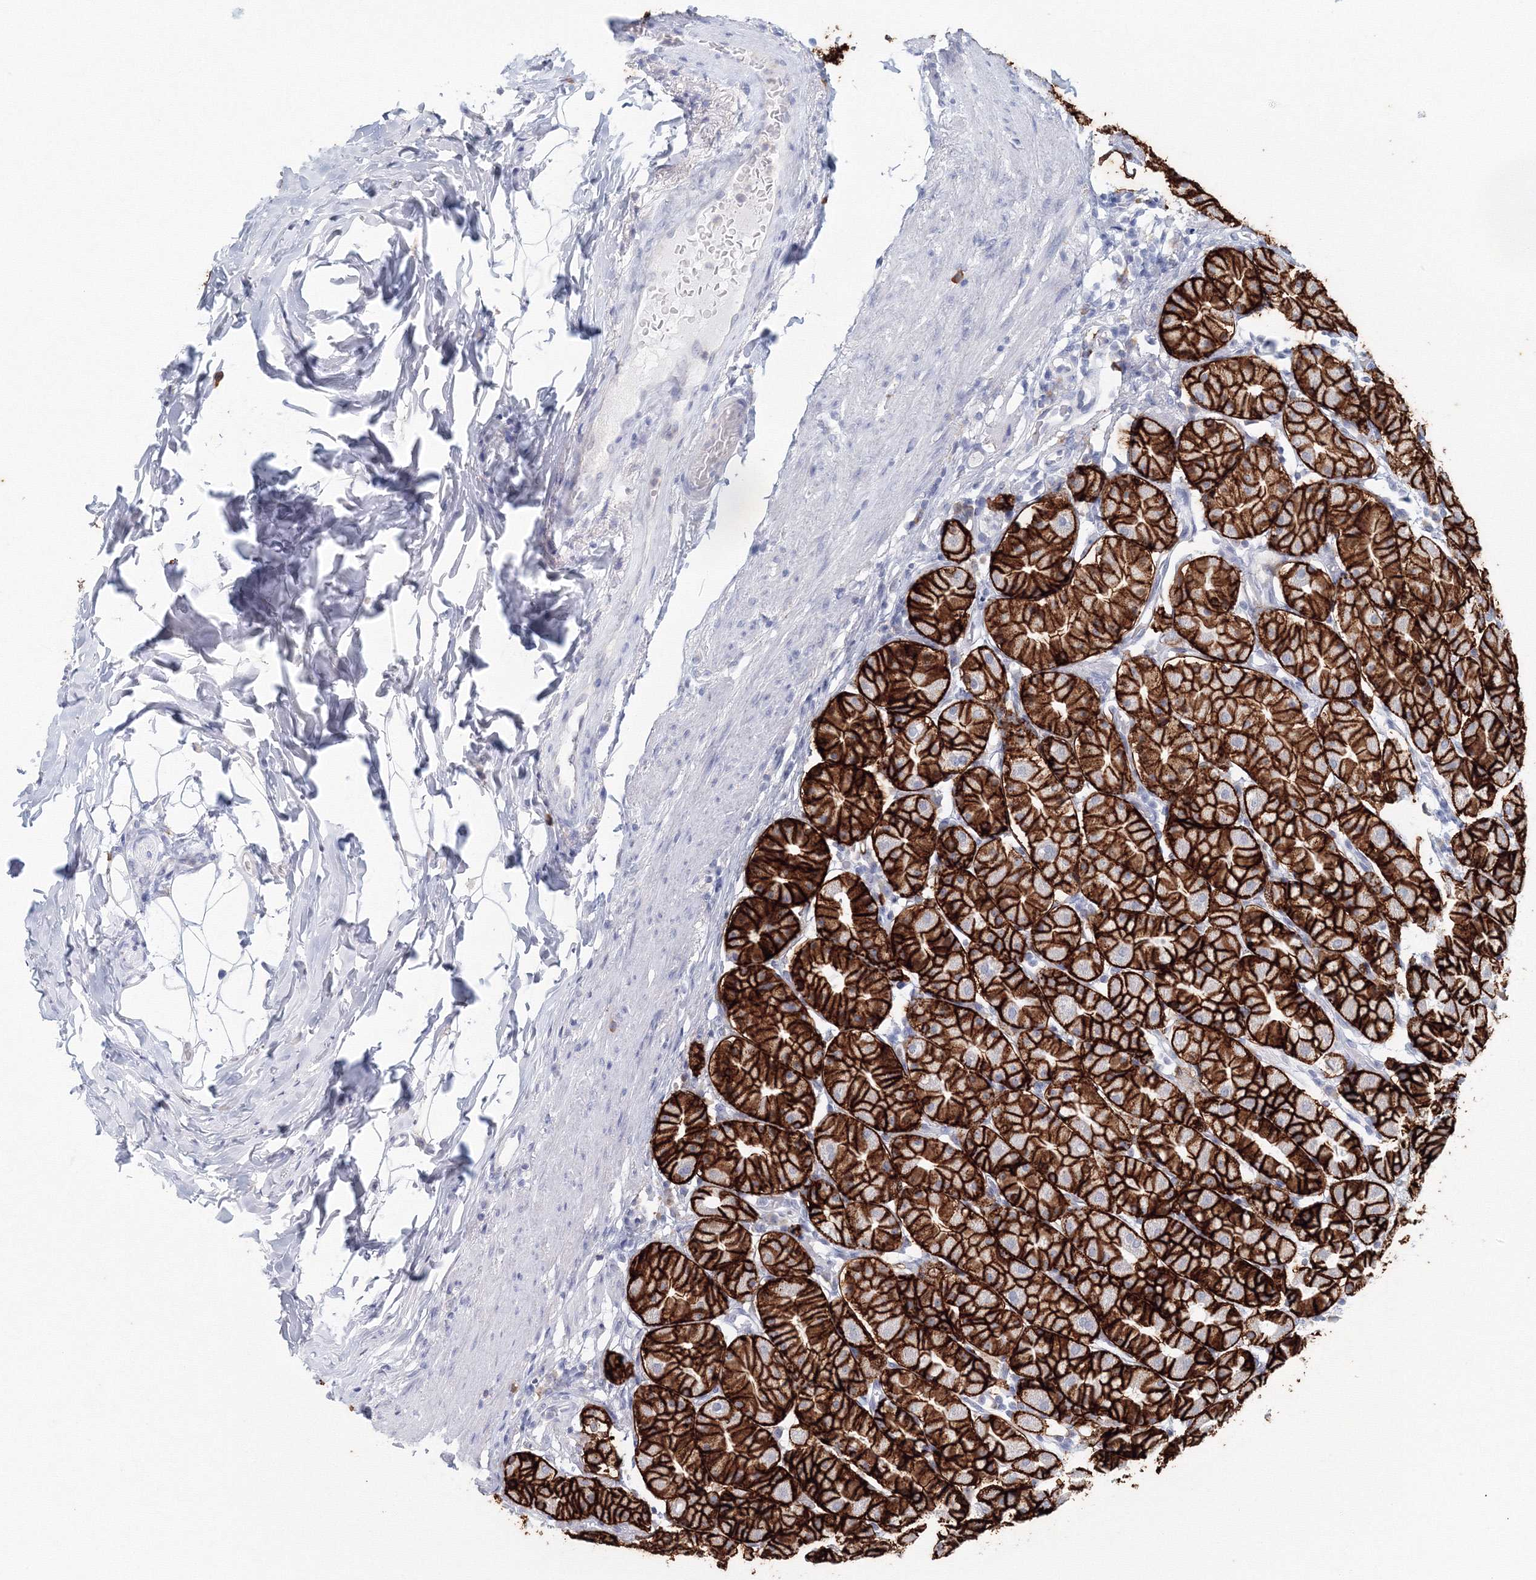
{"staining": {"intensity": "strong", "quantity": ">75%", "location": "cytoplasmic/membranous"}, "tissue": "stomach", "cell_type": "Glandular cells", "image_type": "normal", "snomed": [{"axis": "morphology", "description": "Normal tissue, NOS"}, {"axis": "topography", "description": "Stomach, upper"}], "caption": "Immunohistochemical staining of normal human stomach exhibits >75% levels of strong cytoplasmic/membranous protein expression in approximately >75% of glandular cells.", "gene": "VSIG1", "patient": {"sex": "male", "age": 68}}